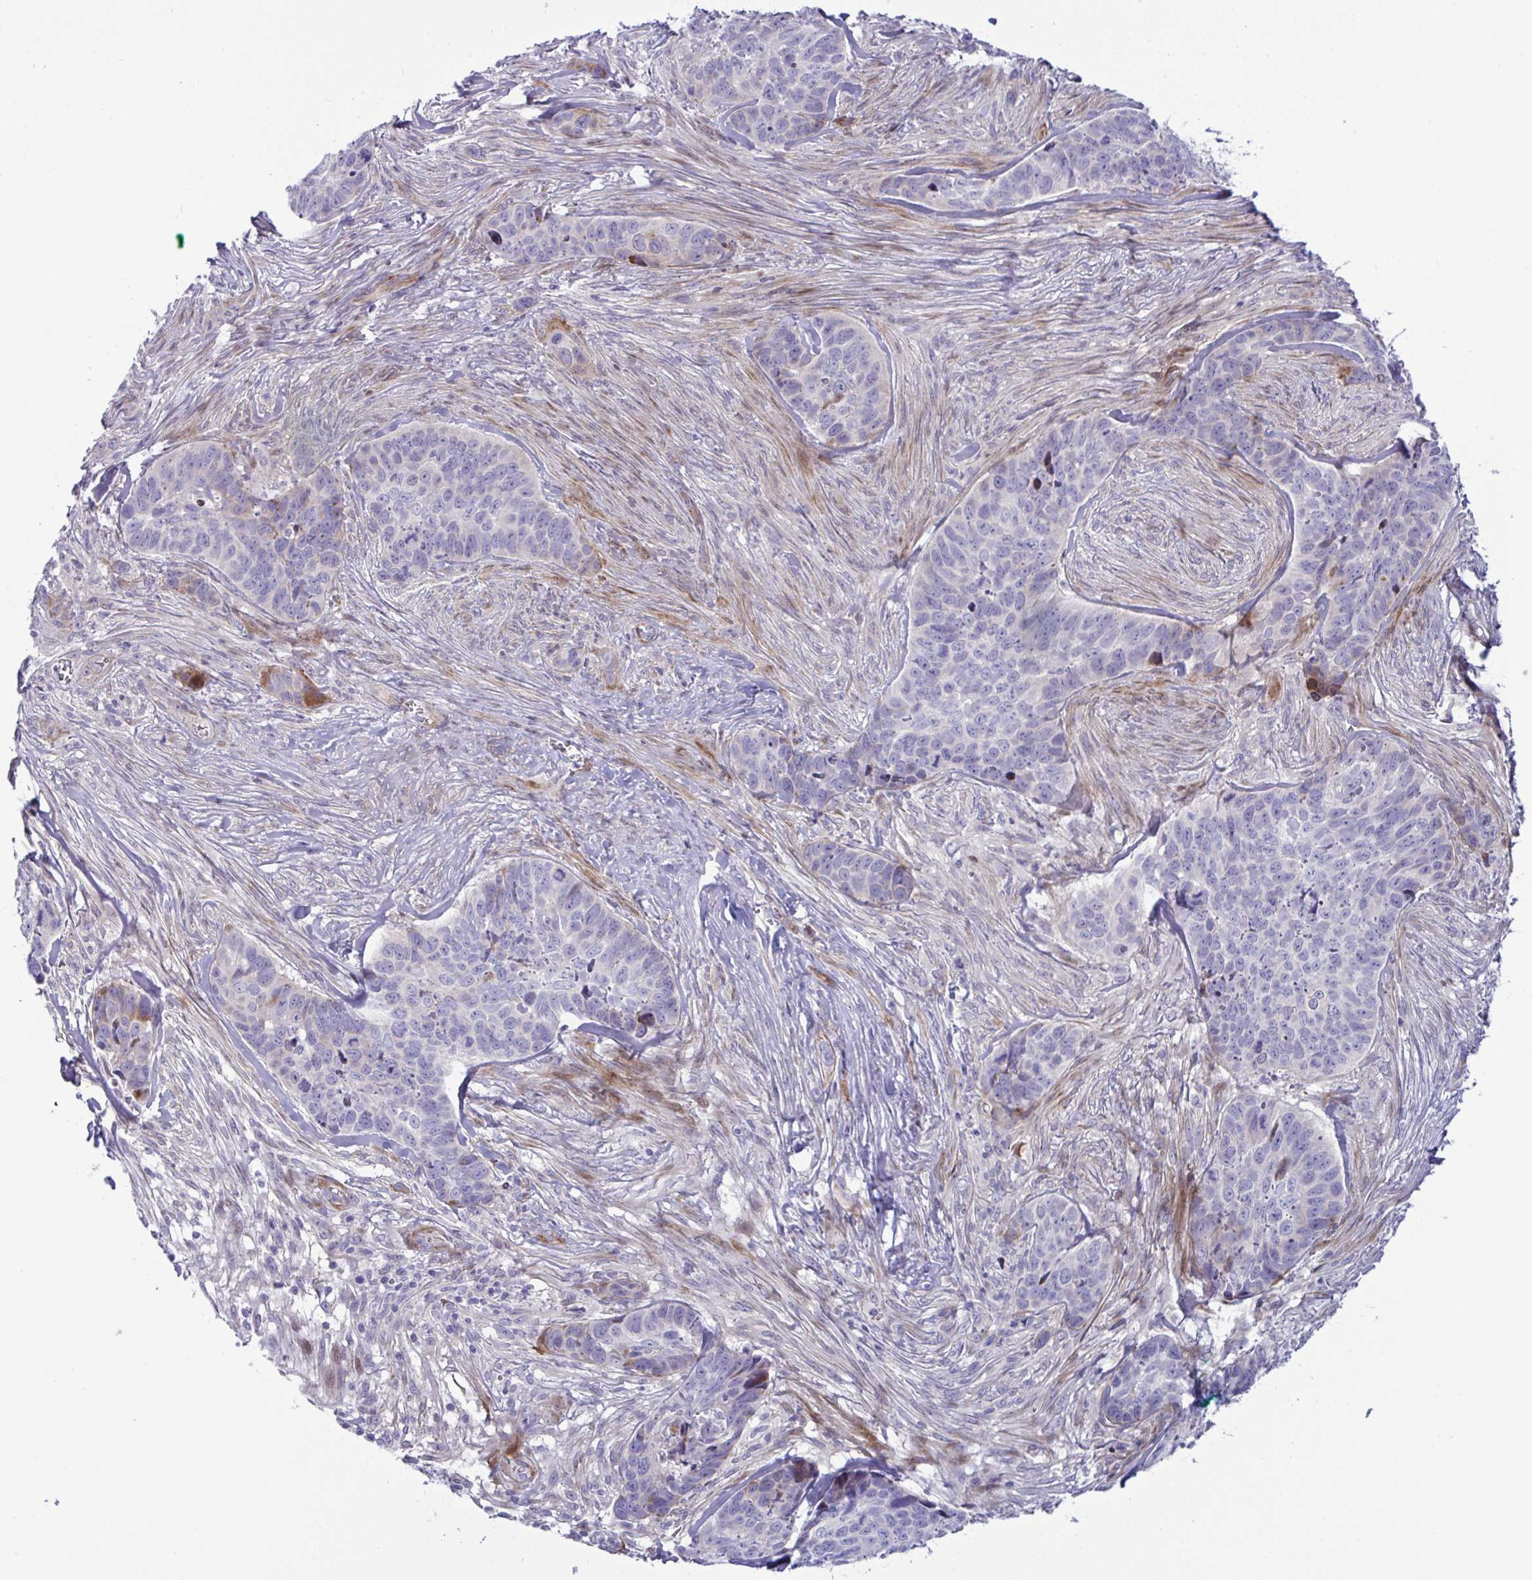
{"staining": {"intensity": "negative", "quantity": "none", "location": "none"}, "tissue": "skin cancer", "cell_type": "Tumor cells", "image_type": "cancer", "snomed": [{"axis": "morphology", "description": "Basal cell carcinoma"}, {"axis": "topography", "description": "Skin"}], "caption": "This image is of skin basal cell carcinoma stained with immunohistochemistry to label a protein in brown with the nuclei are counter-stained blue. There is no expression in tumor cells.", "gene": "ZNF713", "patient": {"sex": "female", "age": 82}}